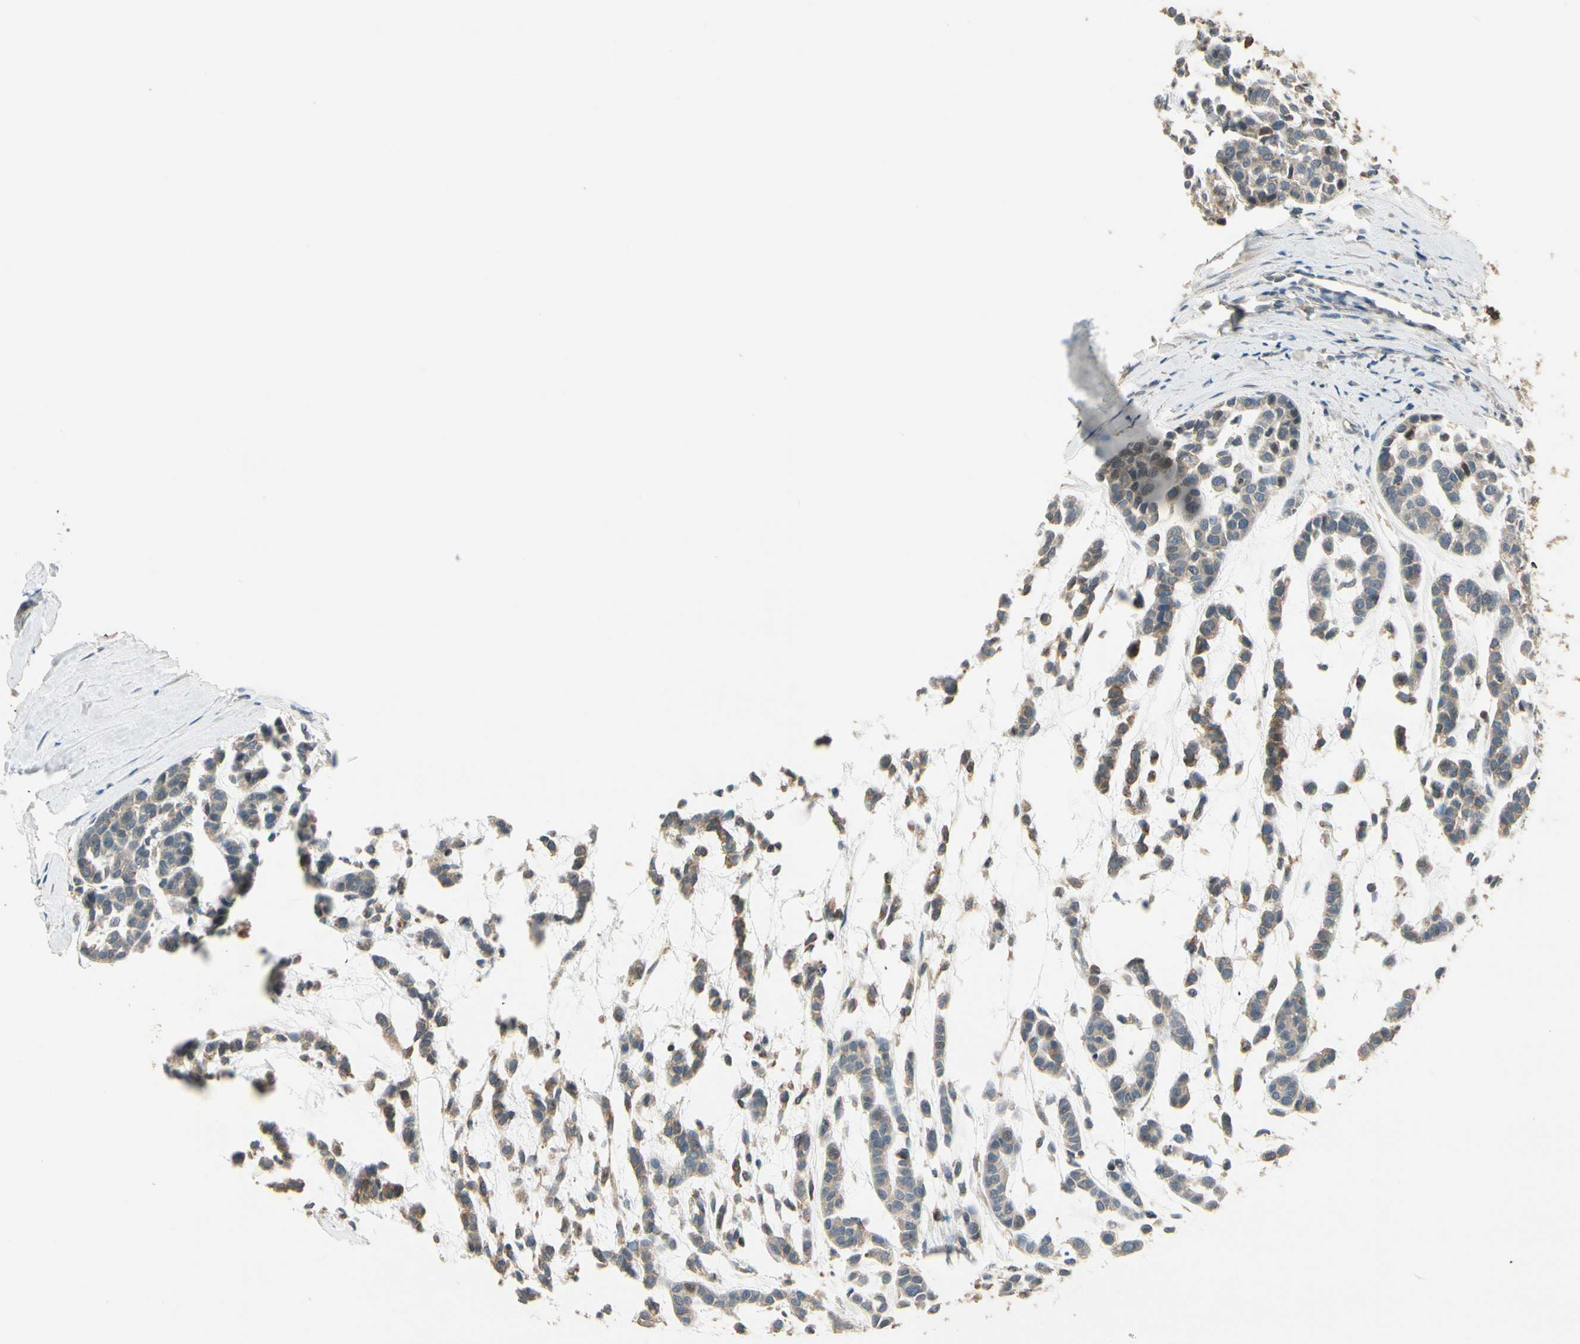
{"staining": {"intensity": "weak", "quantity": ">75%", "location": "cytoplasmic/membranous"}, "tissue": "head and neck cancer", "cell_type": "Tumor cells", "image_type": "cancer", "snomed": [{"axis": "morphology", "description": "Adenocarcinoma, NOS"}, {"axis": "morphology", "description": "Adenoma, NOS"}, {"axis": "topography", "description": "Head-Neck"}], "caption": "Immunohistochemical staining of head and neck cancer displays weak cytoplasmic/membranous protein positivity in approximately >75% of tumor cells.", "gene": "PLXNA1", "patient": {"sex": "female", "age": 55}}